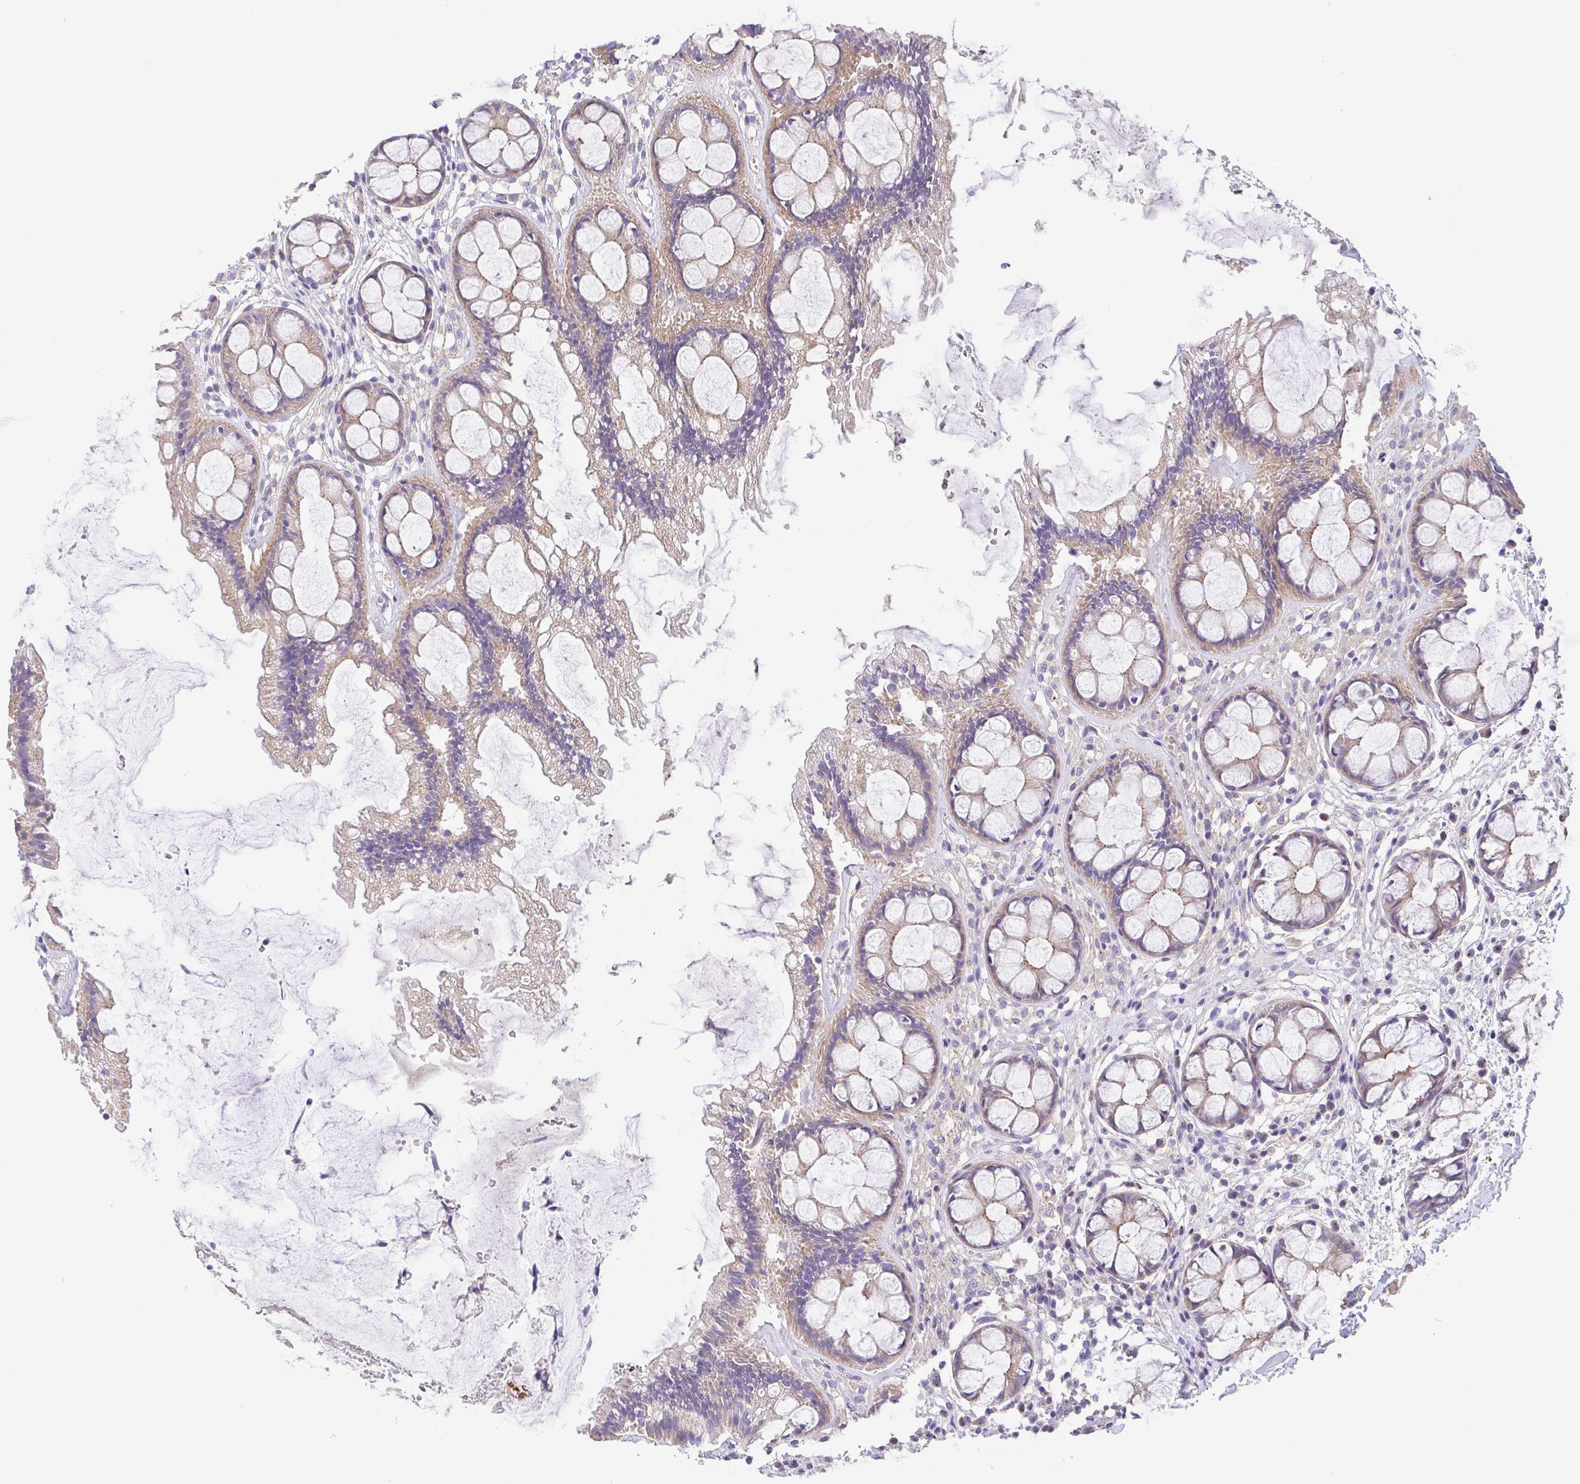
{"staining": {"intensity": "moderate", "quantity": "25%-75%", "location": "cytoplasmic/membranous"}, "tissue": "rectum", "cell_type": "Glandular cells", "image_type": "normal", "snomed": [{"axis": "morphology", "description": "Normal tissue, NOS"}, {"axis": "topography", "description": "Rectum"}], "caption": "Unremarkable rectum displays moderate cytoplasmic/membranous positivity in approximately 25%-75% of glandular cells The staining is performed using DAB (3,3'-diaminobenzidine) brown chromogen to label protein expression. The nuclei are counter-stained blue using hematoxylin..", "gene": "SLC13A1", "patient": {"sex": "female", "age": 62}}